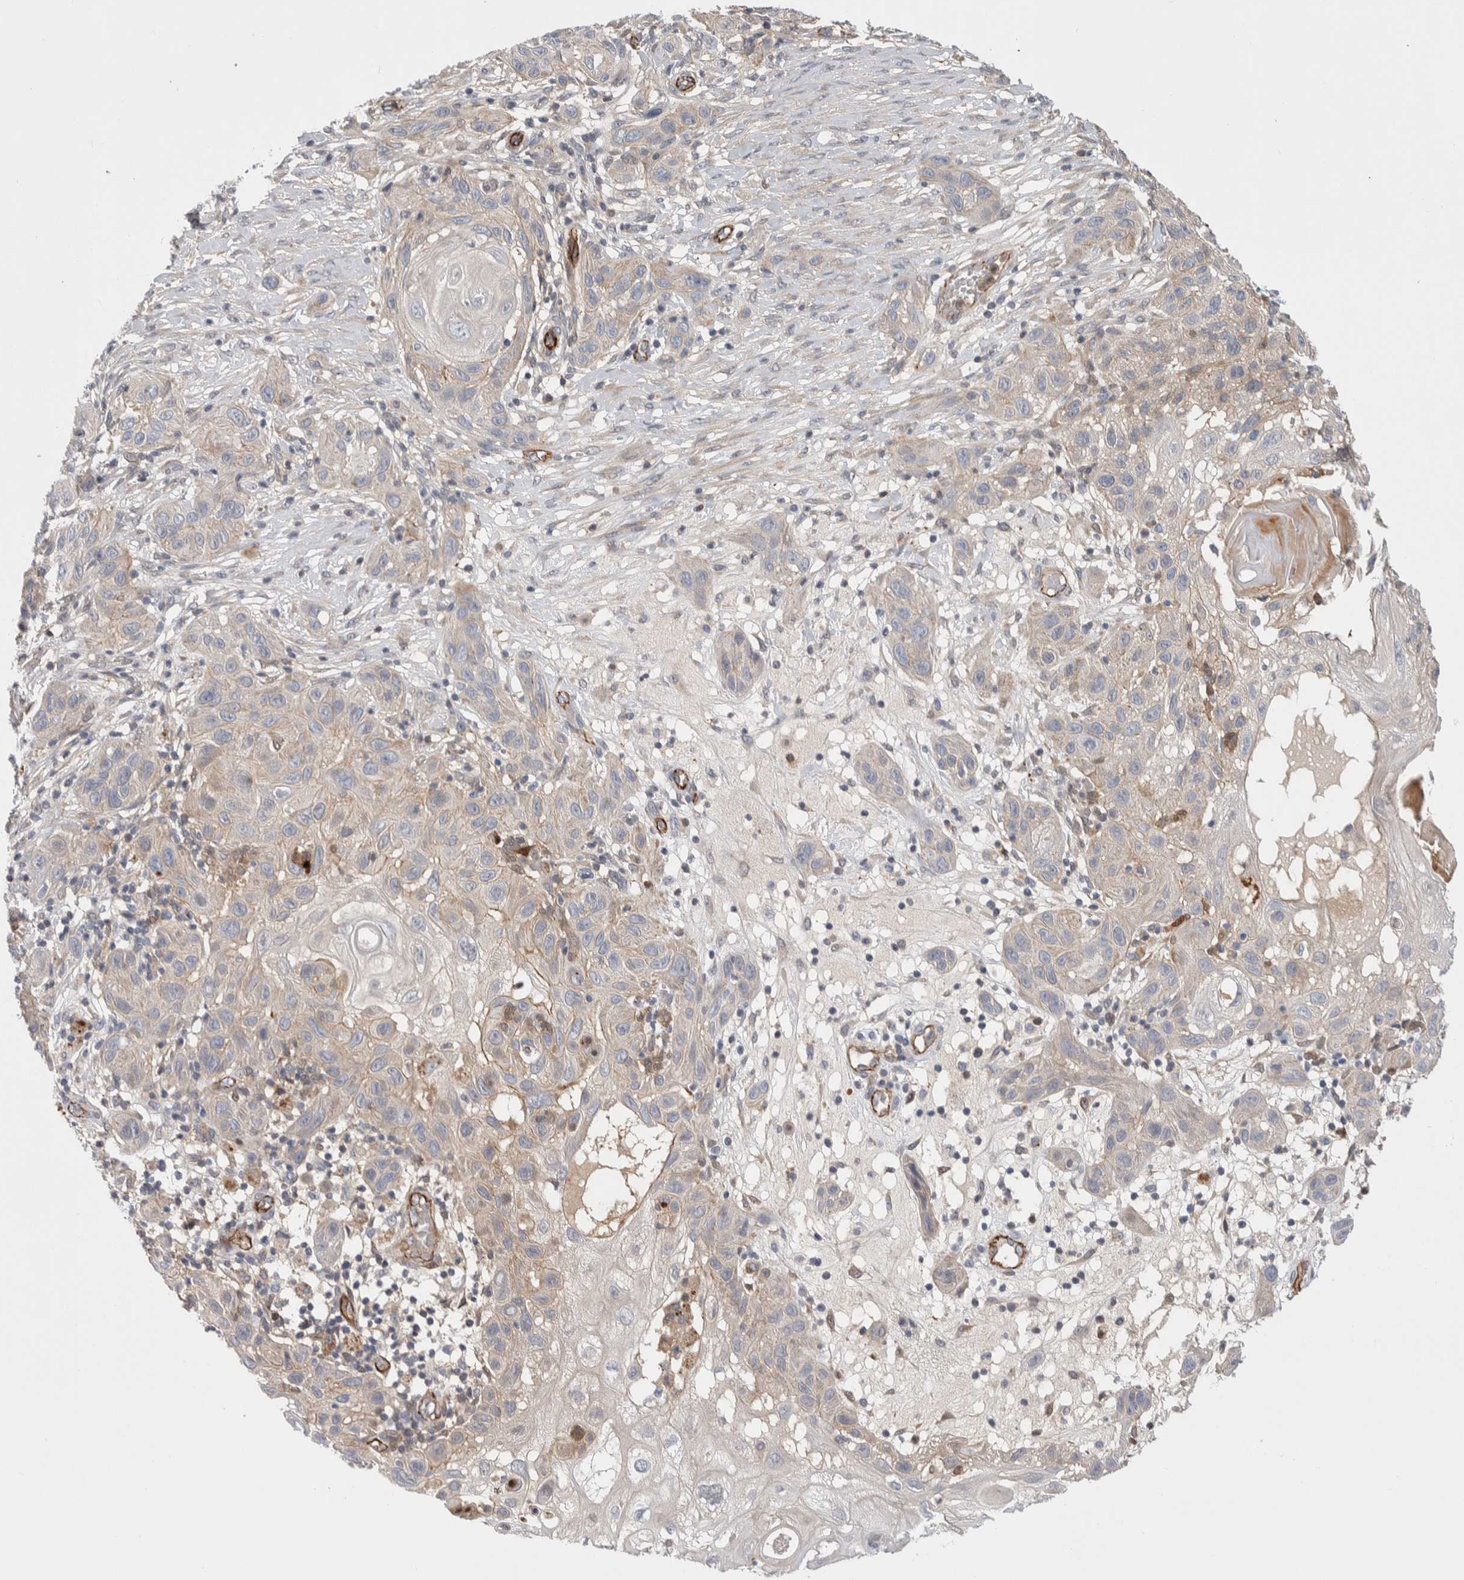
{"staining": {"intensity": "weak", "quantity": "<25%", "location": "cytoplasmic/membranous"}, "tissue": "skin cancer", "cell_type": "Tumor cells", "image_type": "cancer", "snomed": [{"axis": "morphology", "description": "Squamous cell carcinoma, NOS"}, {"axis": "topography", "description": "Skin"}], "caption": "Immunohistochemistry of skin cancer exhibits no expression in tumor cells.", "gene": "ZNF862", "patient": {"sex": "female", "age": 96}}